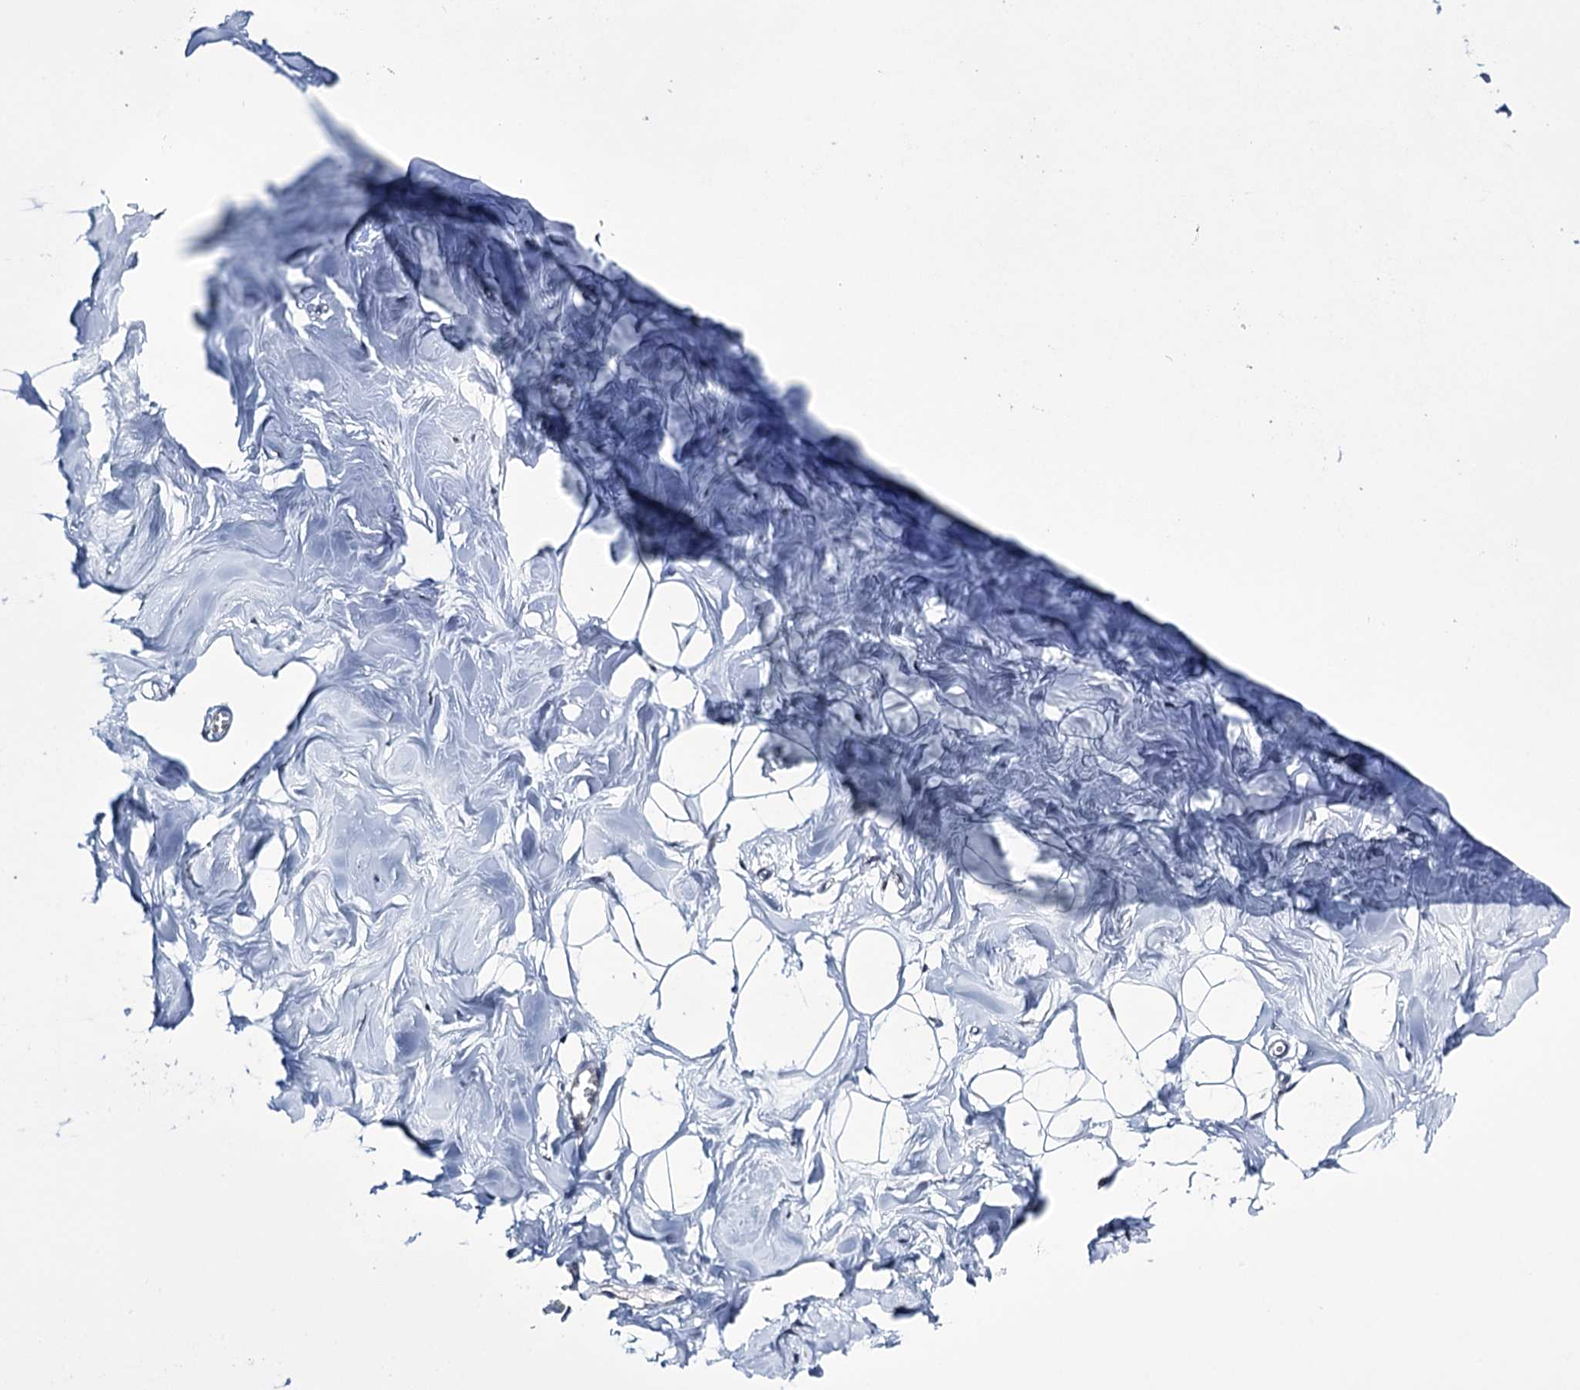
{"staining": {"intensity": "negative", "quantity": "none", "location": "none"}, "tissue": "breast", "cell_type": "Adipocytes", "image_type": "normal", "snomed": [{"axis": "morphology", "description": "Normal tissue, NOS"}, {"axis": "topography", "description": "Breast"}], "caption": "Breast stained for a protein using immunohistochemistry (IHC) shows no positivity adipocytes.", "gene": "PRPF40A", "patient": {"sex": "female", "age": 27}}